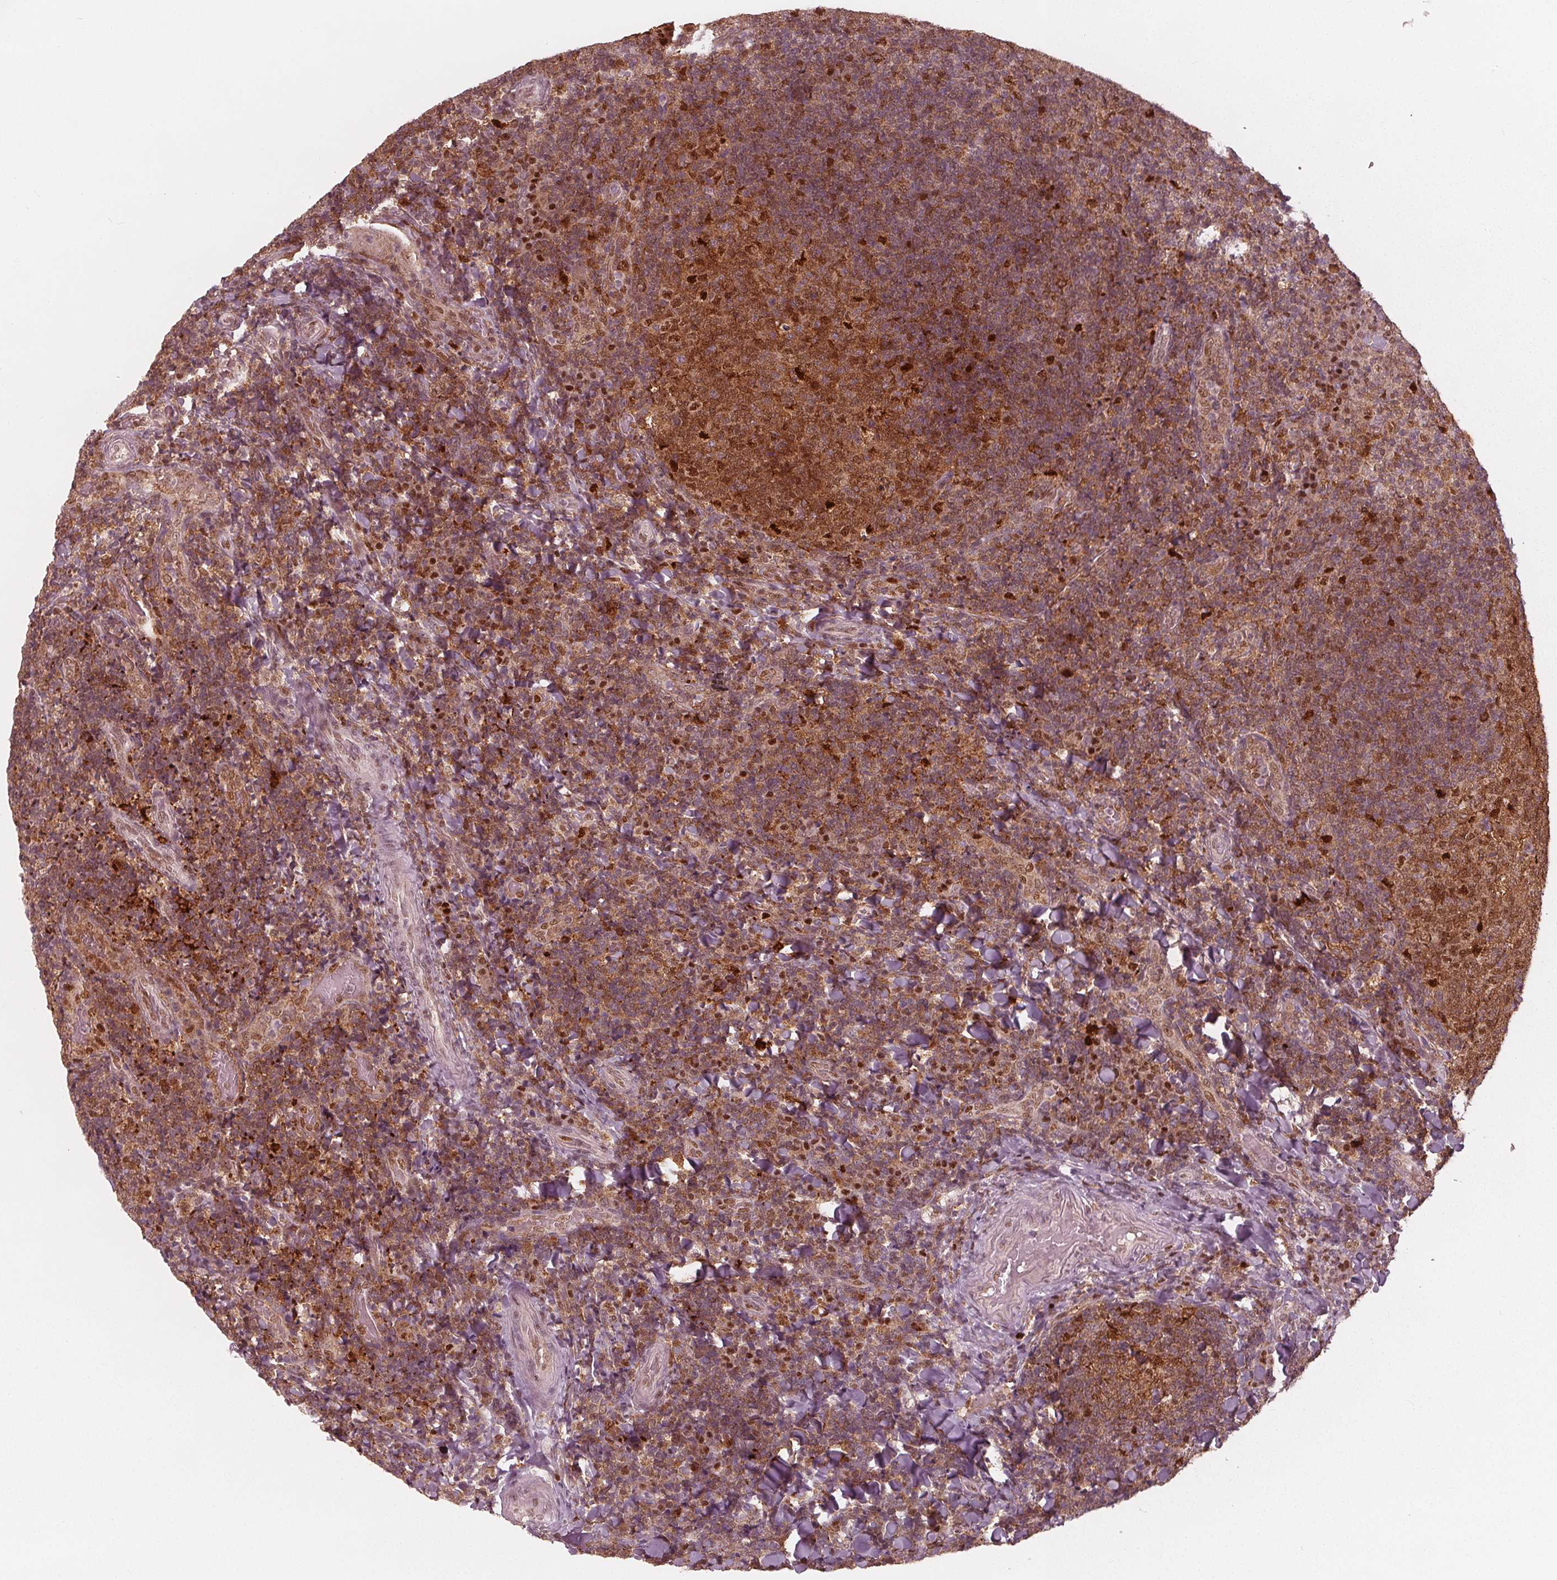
{"staining": {"intensity": "strong", "quantity": ">75%", "location": "cytoplasmic/membranous,nuclear"}, "tissue": "tonsil", "cell_type": "Germinal center cells", "image_type": "normal", "snomed": [{"axis": "morphology", "description": "Normal tissue, NOS"}, {"axis": "topography", "description": "Tonsil"}], "caption": "Germinal center cells show high levels of strong cytoplasmic/membranous,nuclear expression in about >75% of cells in unremarkable tonsil. (DAB = brown stain, brightfield microscopy at high magnification).", "gene": "SQSTM1", "patient": {"sex": "male", "age": 17}}